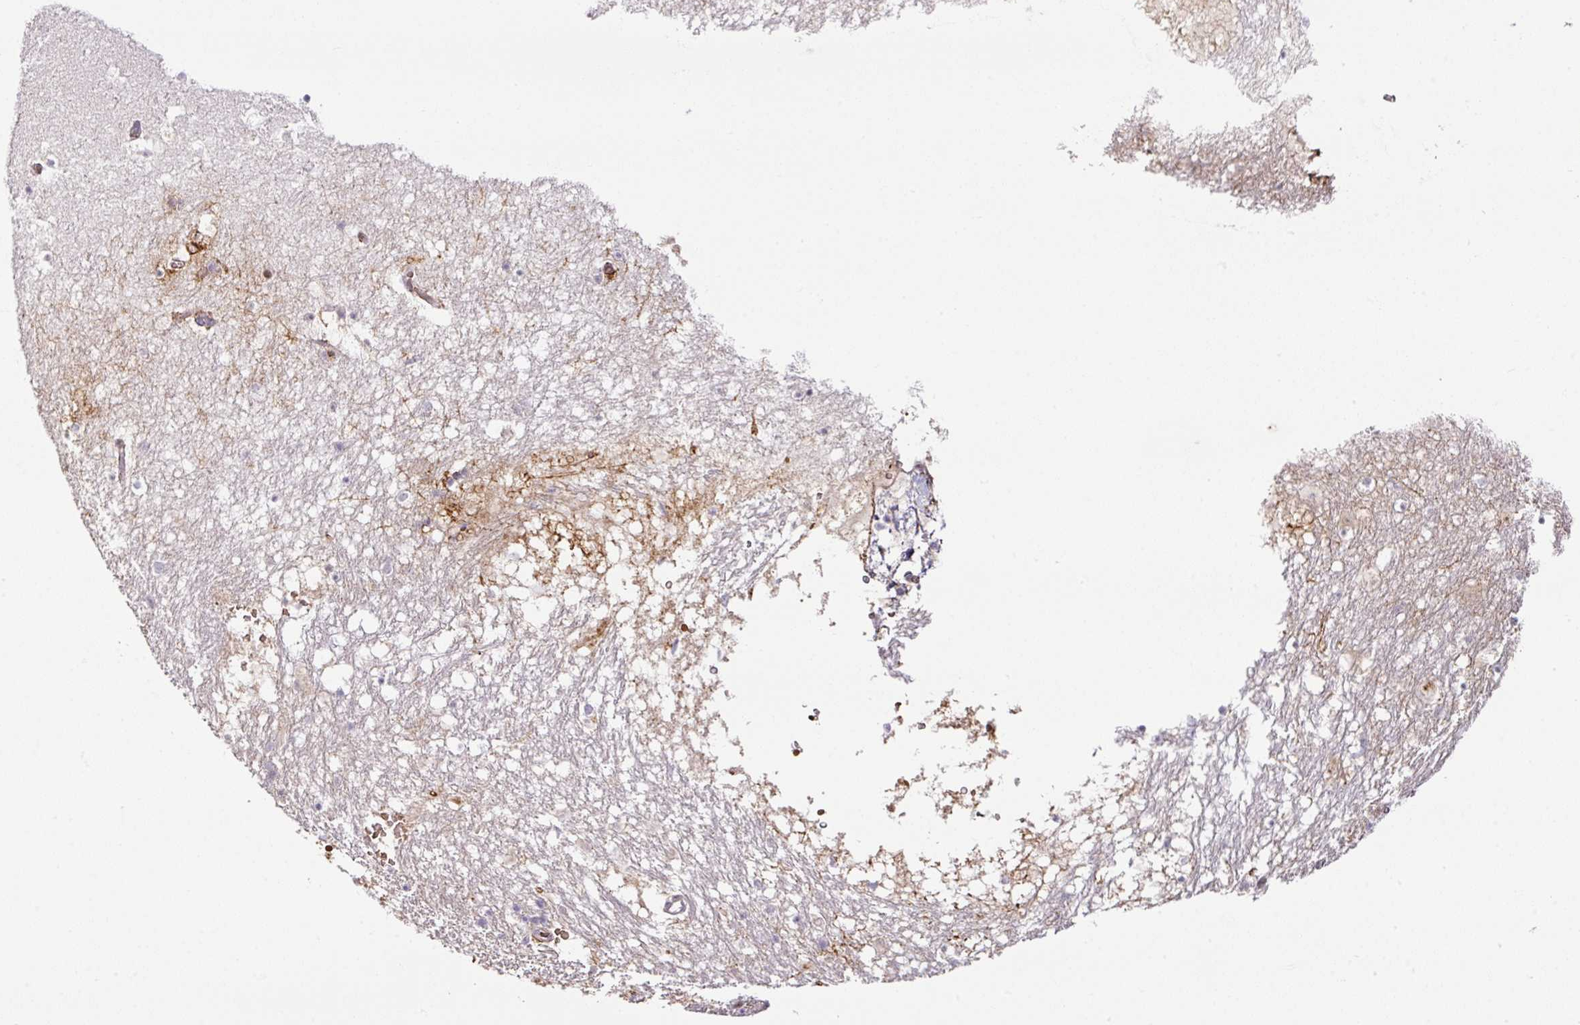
{"staining": {"intensity": "negative", "quantity": "none", "location": "none"}, "tissue": "hippocampus", "cell_type": "Glial cells", "image_type": "normal", "snomed": [{"axis": "morphology", "description": "Normal tissue, NOS"}, {"axis": "topography", "description": "Hippocampus"}], "caption": "The image displays no staining of glial cells in normal hippocampus.", "gene": "PARP2", "patient": {"sex": "female", "age": 52}}